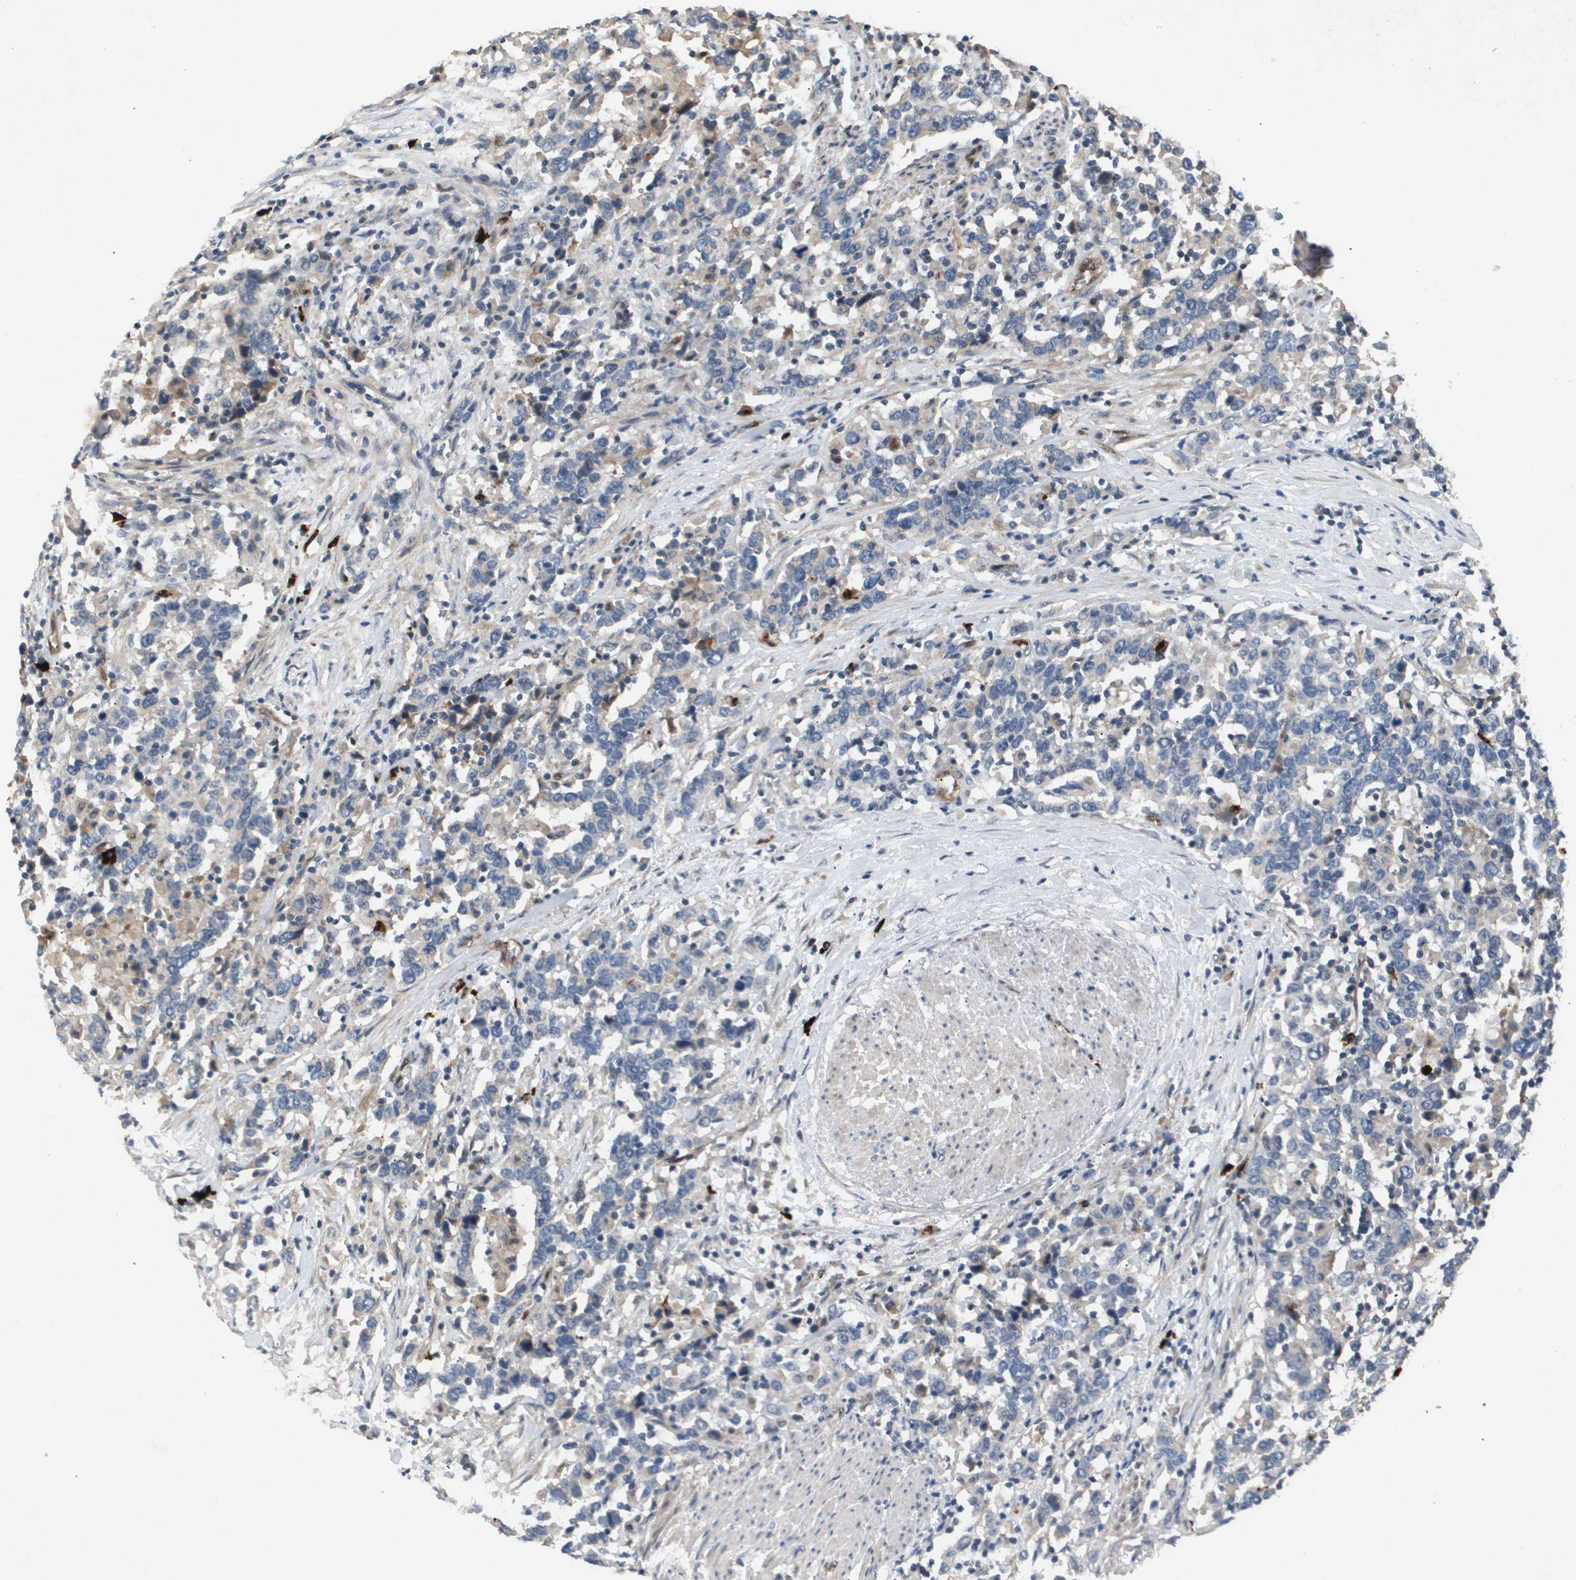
{"staining": {"intensity": "negative", "quantity": "none", "location": "none"}, "tissue": "urothelial cancer", "cell_type": "Tumor cells", "image_type": "cancer", "snomed": [{"axis": "morphology", "description": "Urothelial carcinoma, High grade"}, {"axis": "topography", "description": "Urinary bladder"}], "caption": "The photomicrograph displays no staining of tumor cells in urothelial carcinoma (high-grade).", "gene": "ERG", "patient": {"sex": "male", "age": 61}}